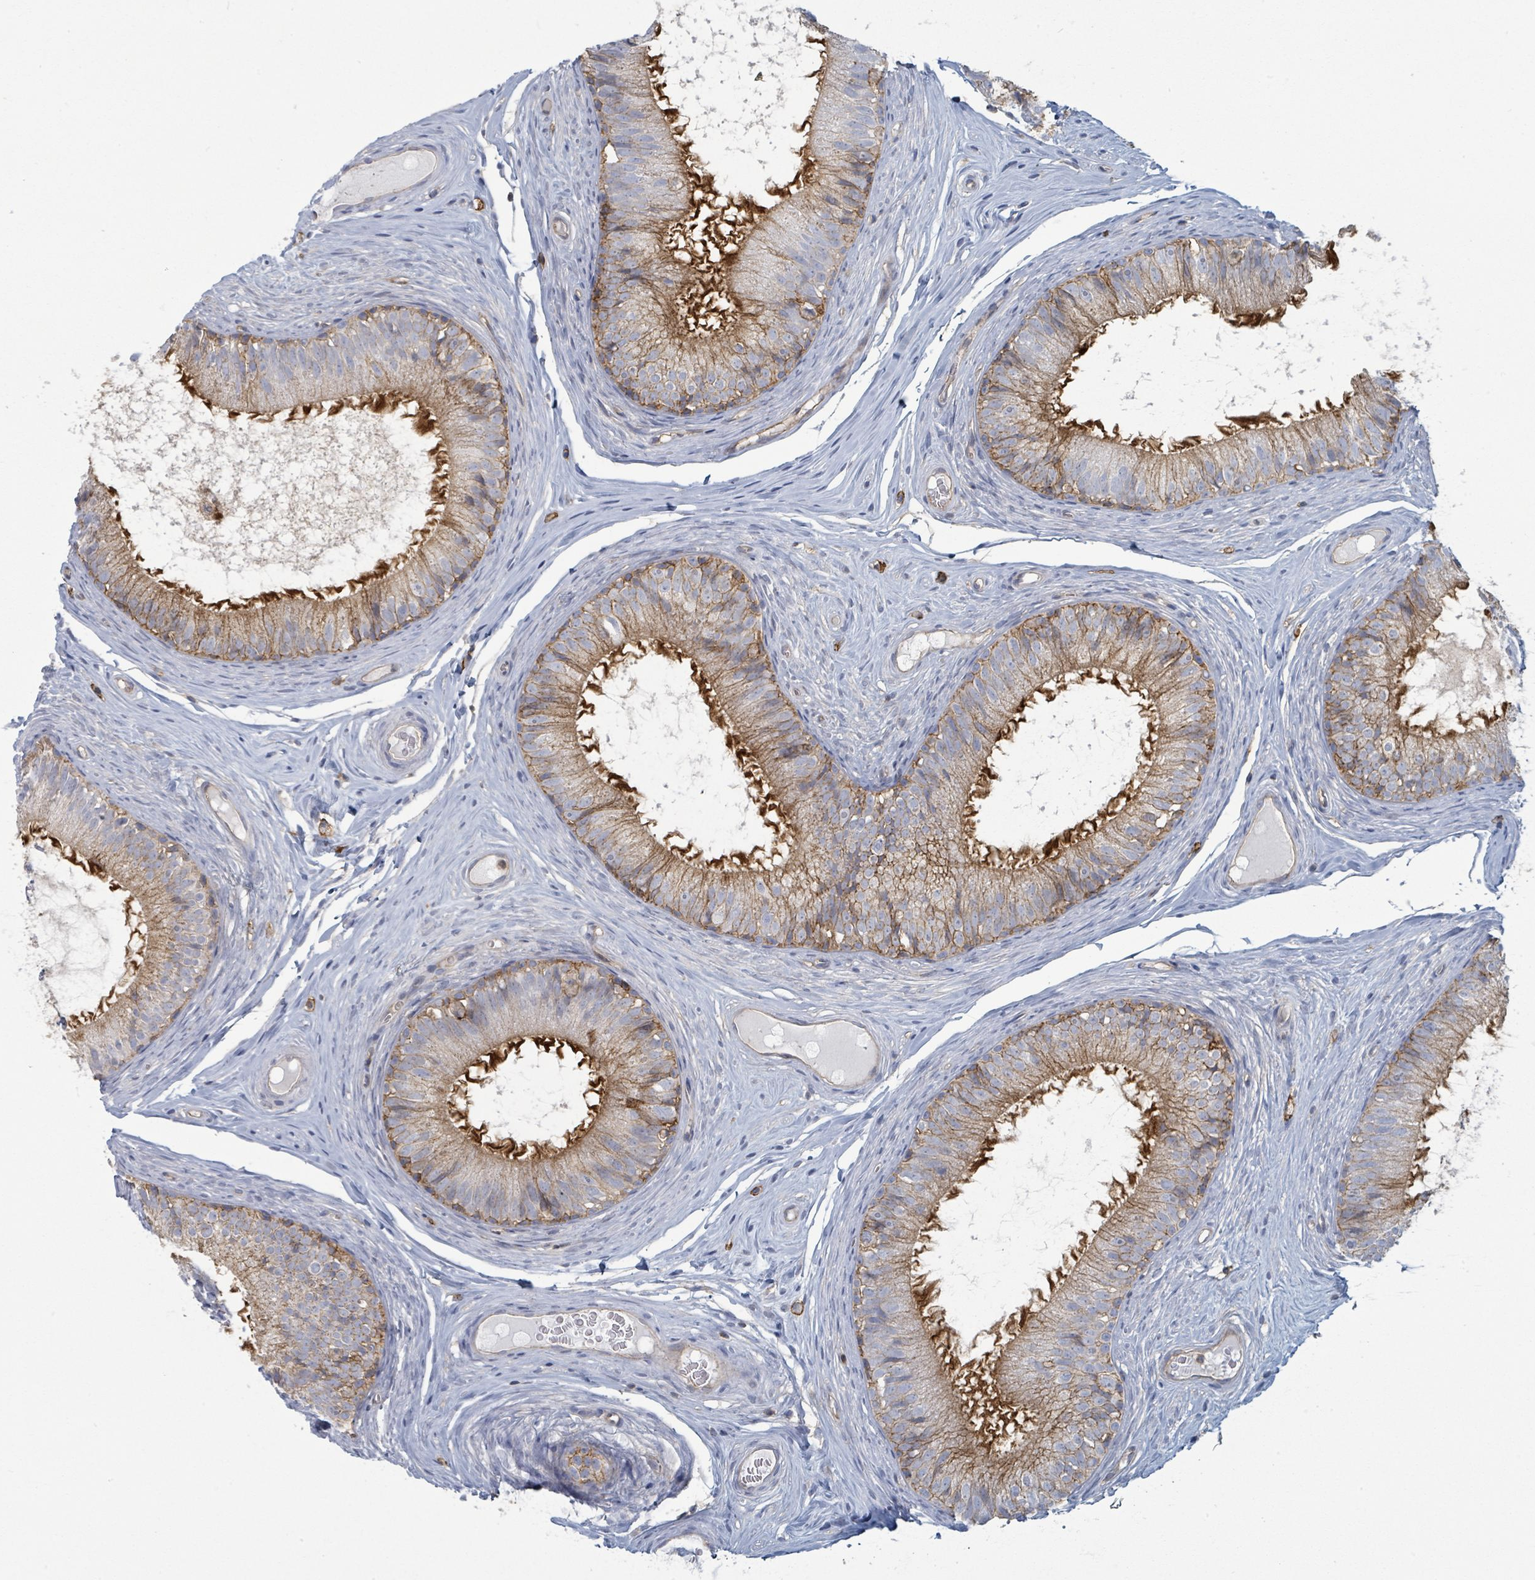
{"staining": {"intensity": "moderate", "quantity": "<25%", "location": "cytoplasmic/membranous"}, "tissue": "epididymis", "cell_type": "Glandular cells", "image_type": "normal", "snomed": [{"axis": "morphology", "description": "Normal tissue, NOS"}, {"axis": "topography", "description": "Epididymis"}], "caption": "Immunohistochemical staining of normal human epididymis displays <25% levels of moderate cytoplasmic/membranous protein expression in approximately <25% of glandular cells.", "gene": "TNFRSF14", "patient": {"sex": "male", "age": 25}}